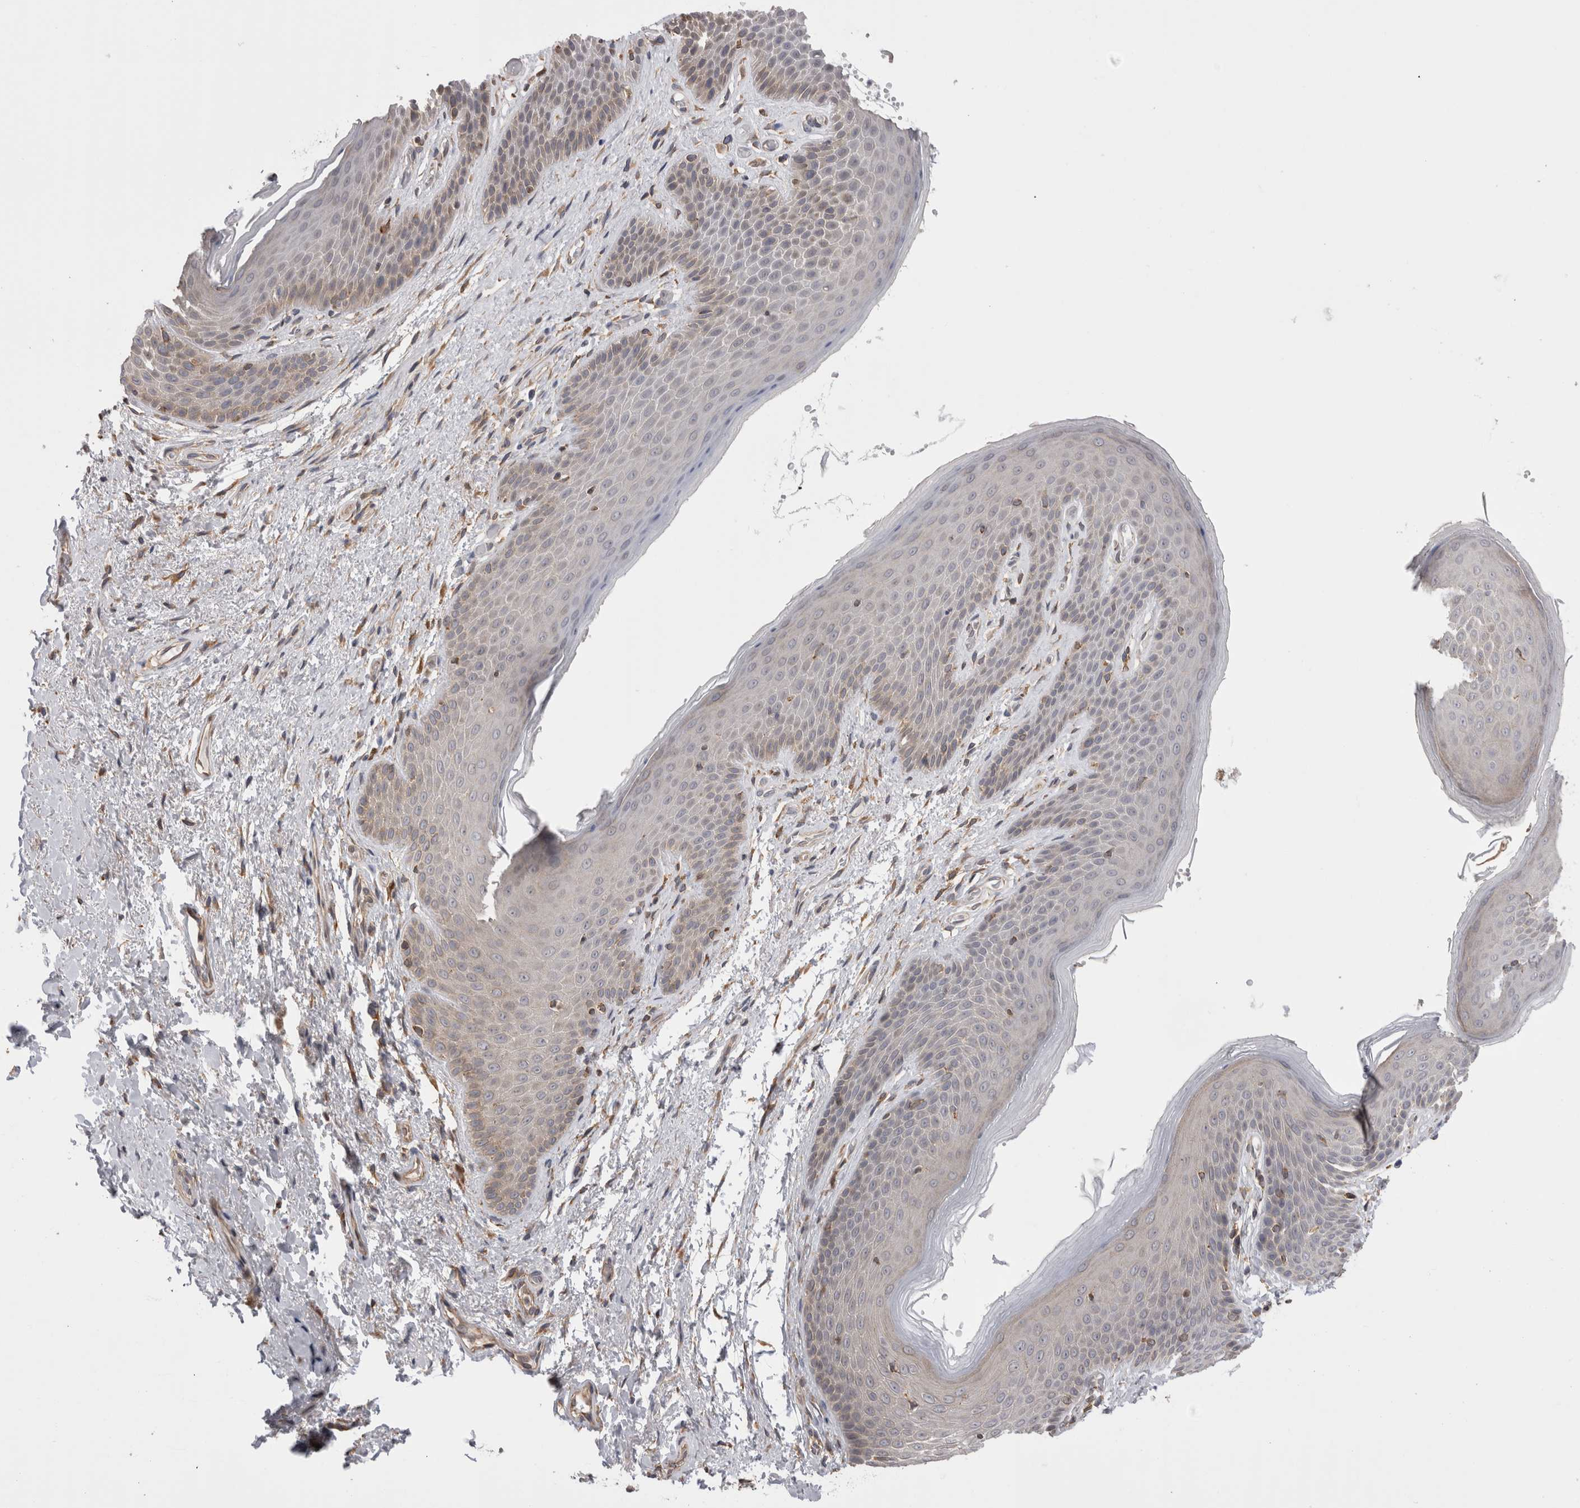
{"staining": {"intensity": "weak", "quantity": "<25%", "location": "cytoplasmic/membranous"}, "tissue": "skin", "cell_type": "Epidermal cells", "image_type": "normal", "snomed": [{"axis": "morphology", "description": "Normal tissue, NOS"}, {"axis": "topography", "description": "Anal"}], "caption": "Epidermal cells show no significant protein expression in benign skin.", "gene": "SMAP2", "patient": {"sex": "male", "age": 74}}